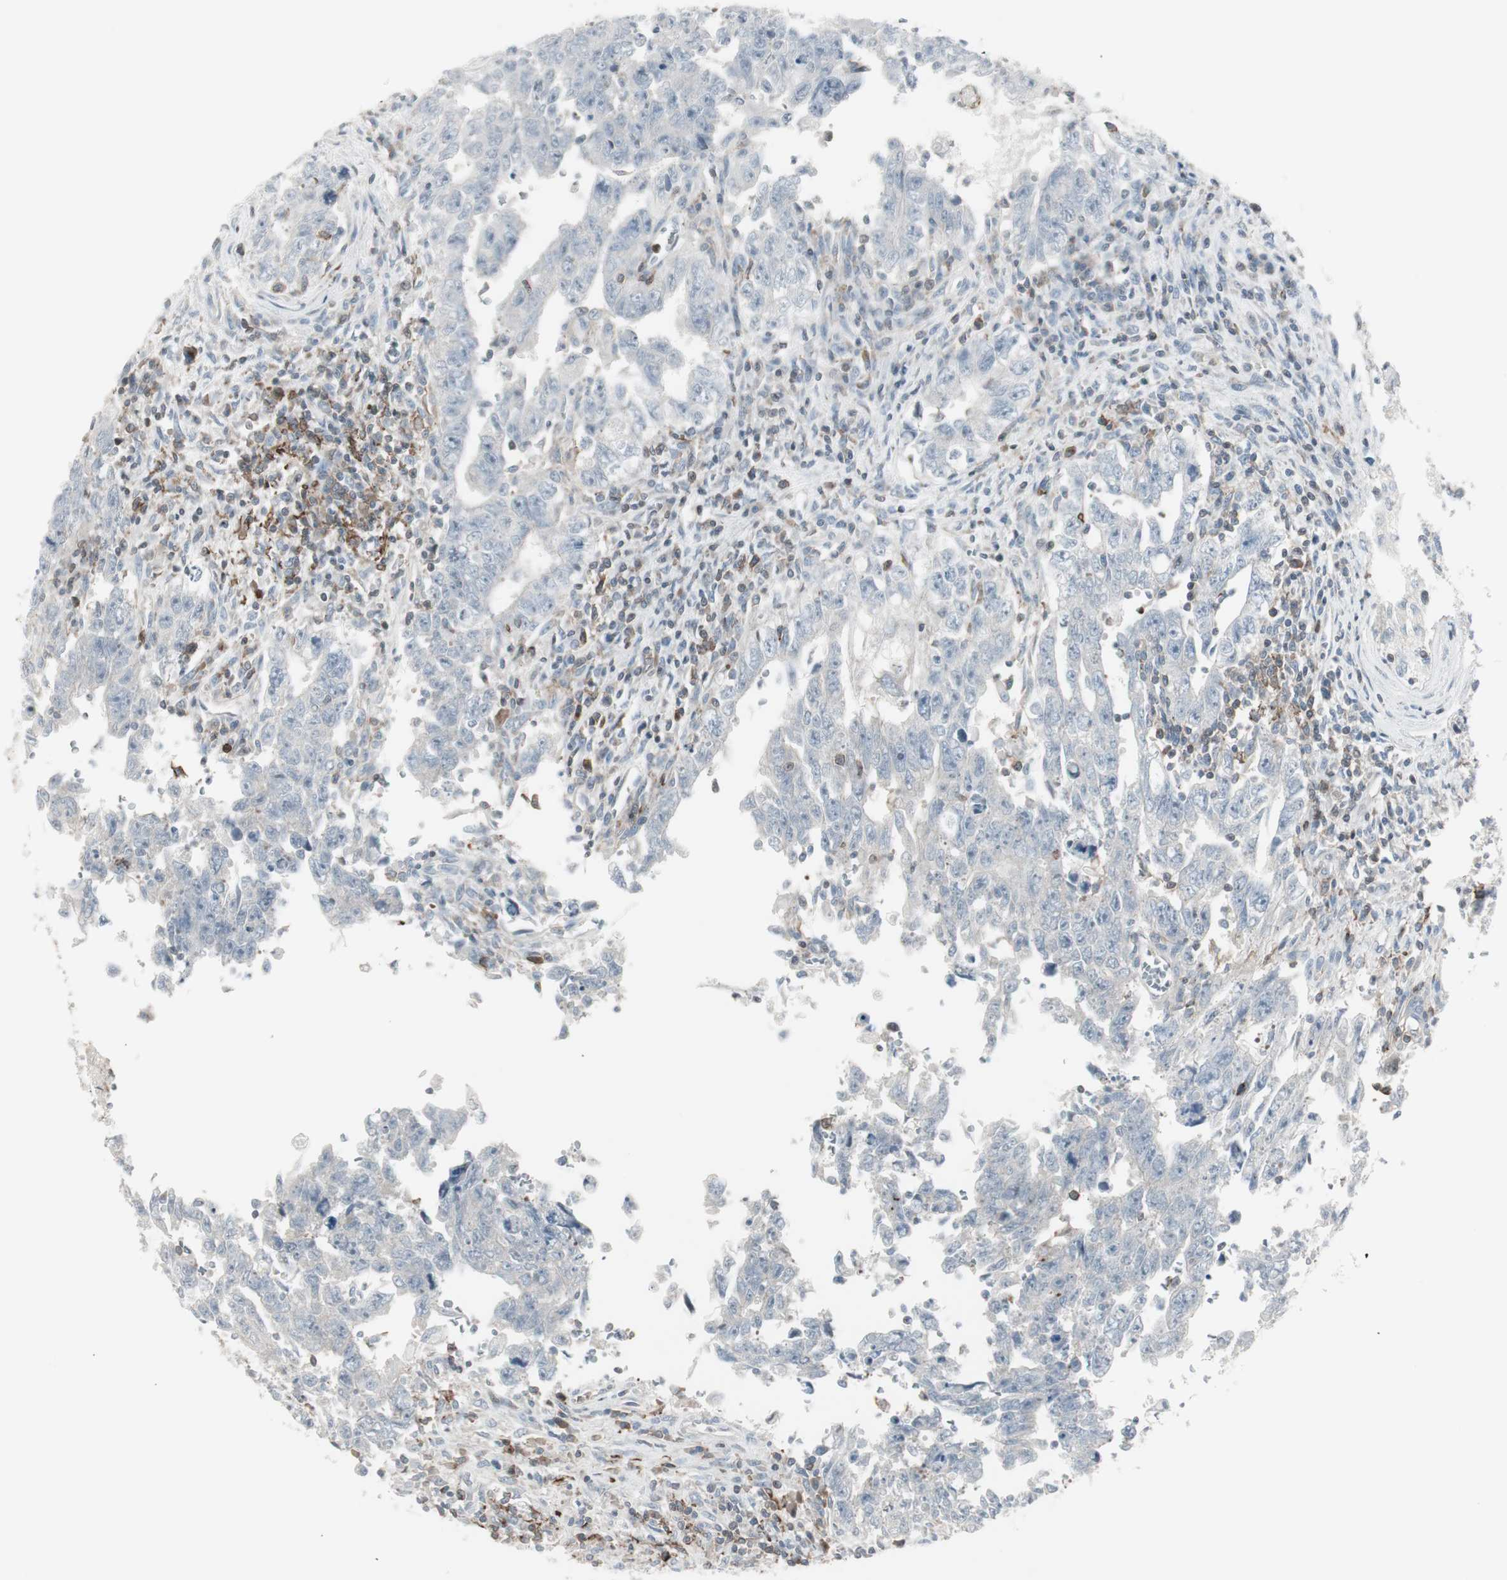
{"staining": {"intensity": "negative", "quantity": "none", "location": "none"}, "tissue": "testis cancer", "cell_type": "Tumor cells", "image_type": "cancer", "snomed": [{"axis": "morphology", "description": "Carcinoma, Embryonal, NOS"}, {"axis": "topography", "description": "Testis"}], "caption": "This is an immunohistochemistry (IHC) histopathology image of testis cancer (embryonal carcinoma). There is no expression in tumor cells.", "gene": "MAP4K4", "patient": {"sex": "male", "age": 28}}